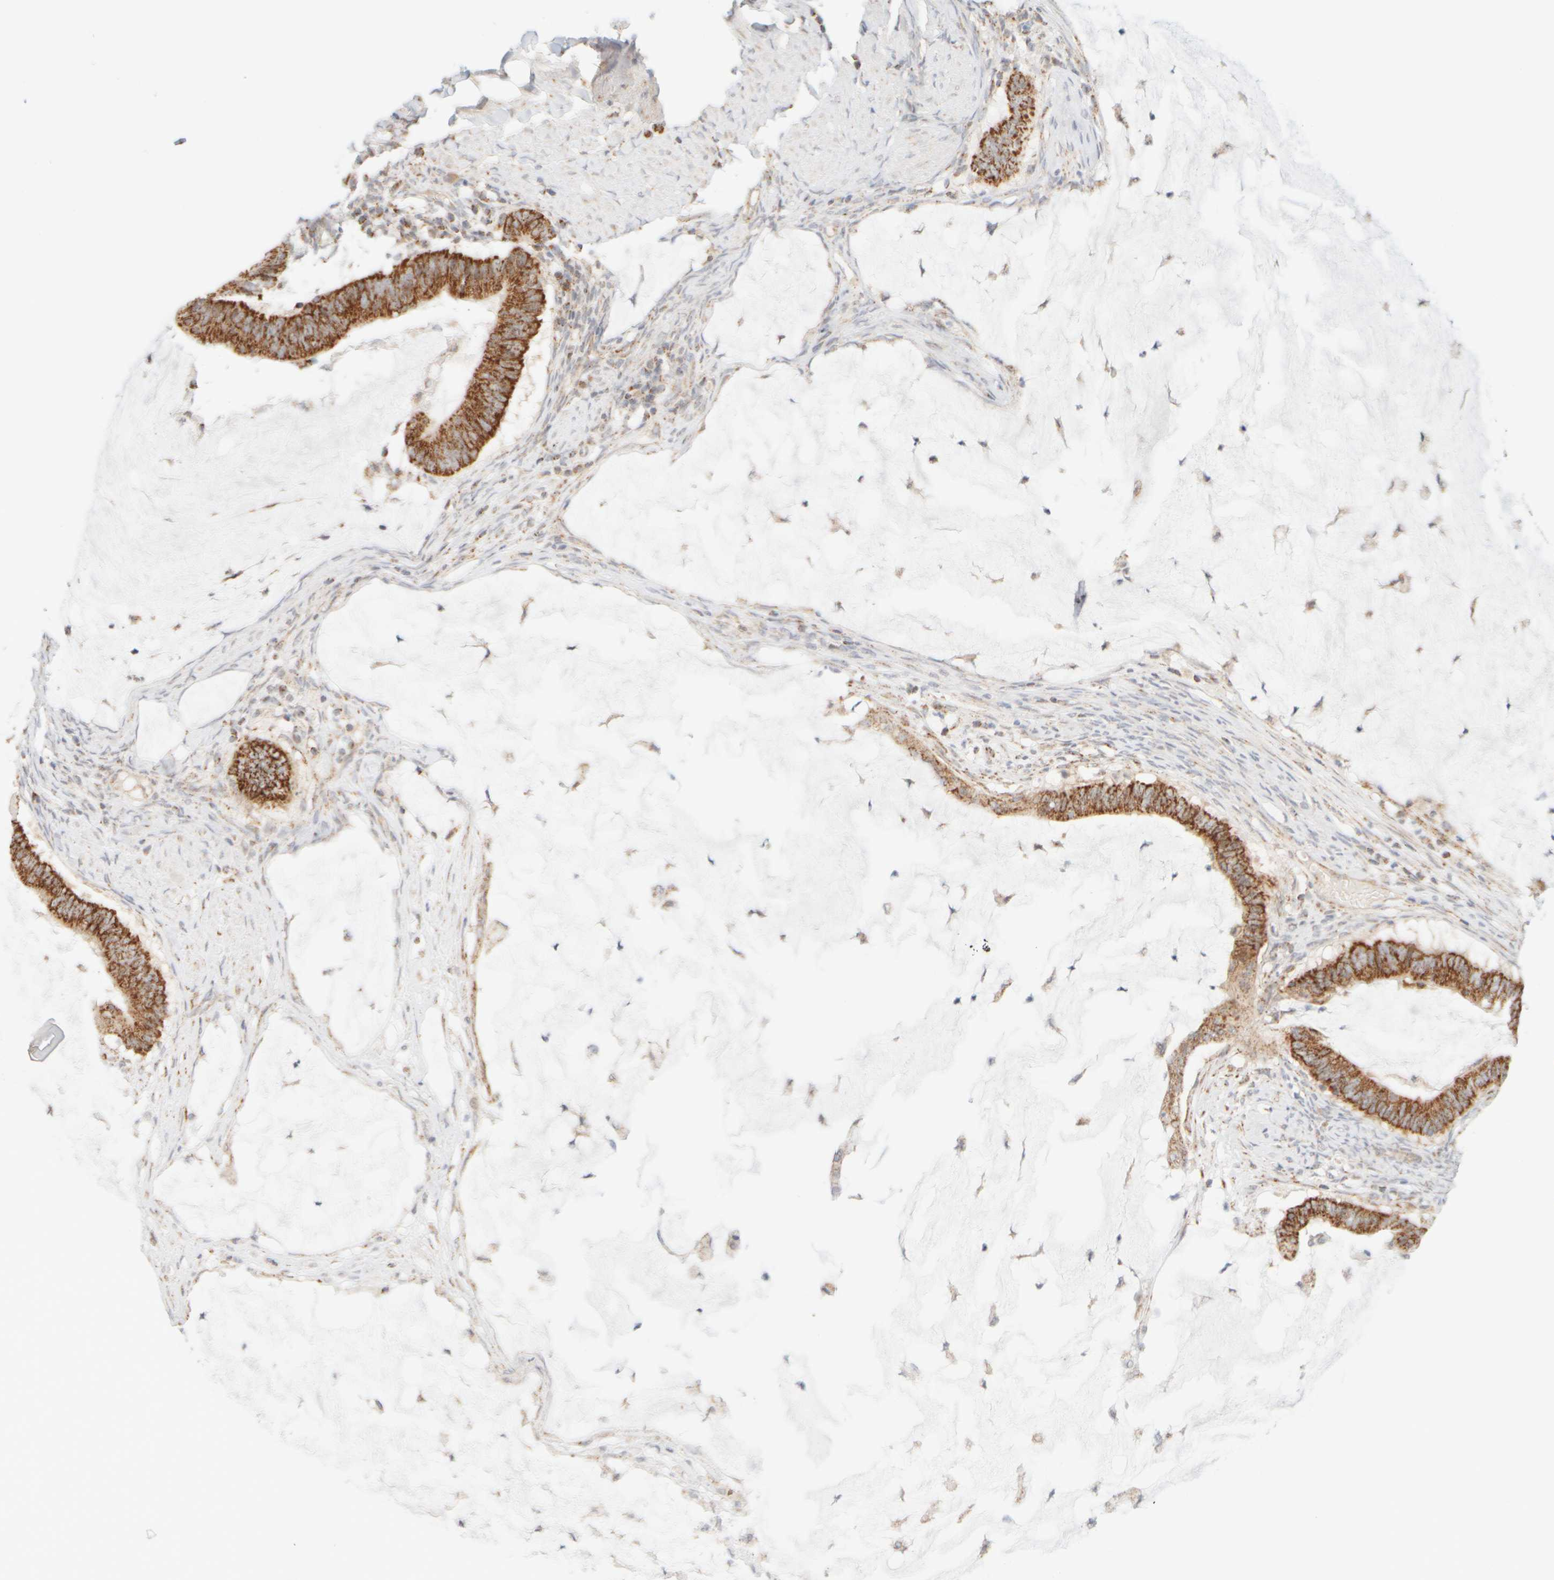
{"staining": {"intensity": "moderate", "quantity": ">75%", "location": "cytoplasmic/membranous"}, "tissue": "ovarian cancer", "cell_type": "Tumor cells", "image_type": "cancer", "snomed": [{"axis": "morphology", "description": "Cystadenocarcinoma, mucinous, NOS"}, {"axis": "topography", "description": "Ovary"}], "caption": "Ovarian cancer (mucinous cystadenocarcinoma) stained with immunohistochemistry (IHC) reveals moderate cytoplasmic/membranous staining in approximately >75% of tumor cells.", "gene": "PPM1K", "patient": {"sex": "female", "age": 61}}